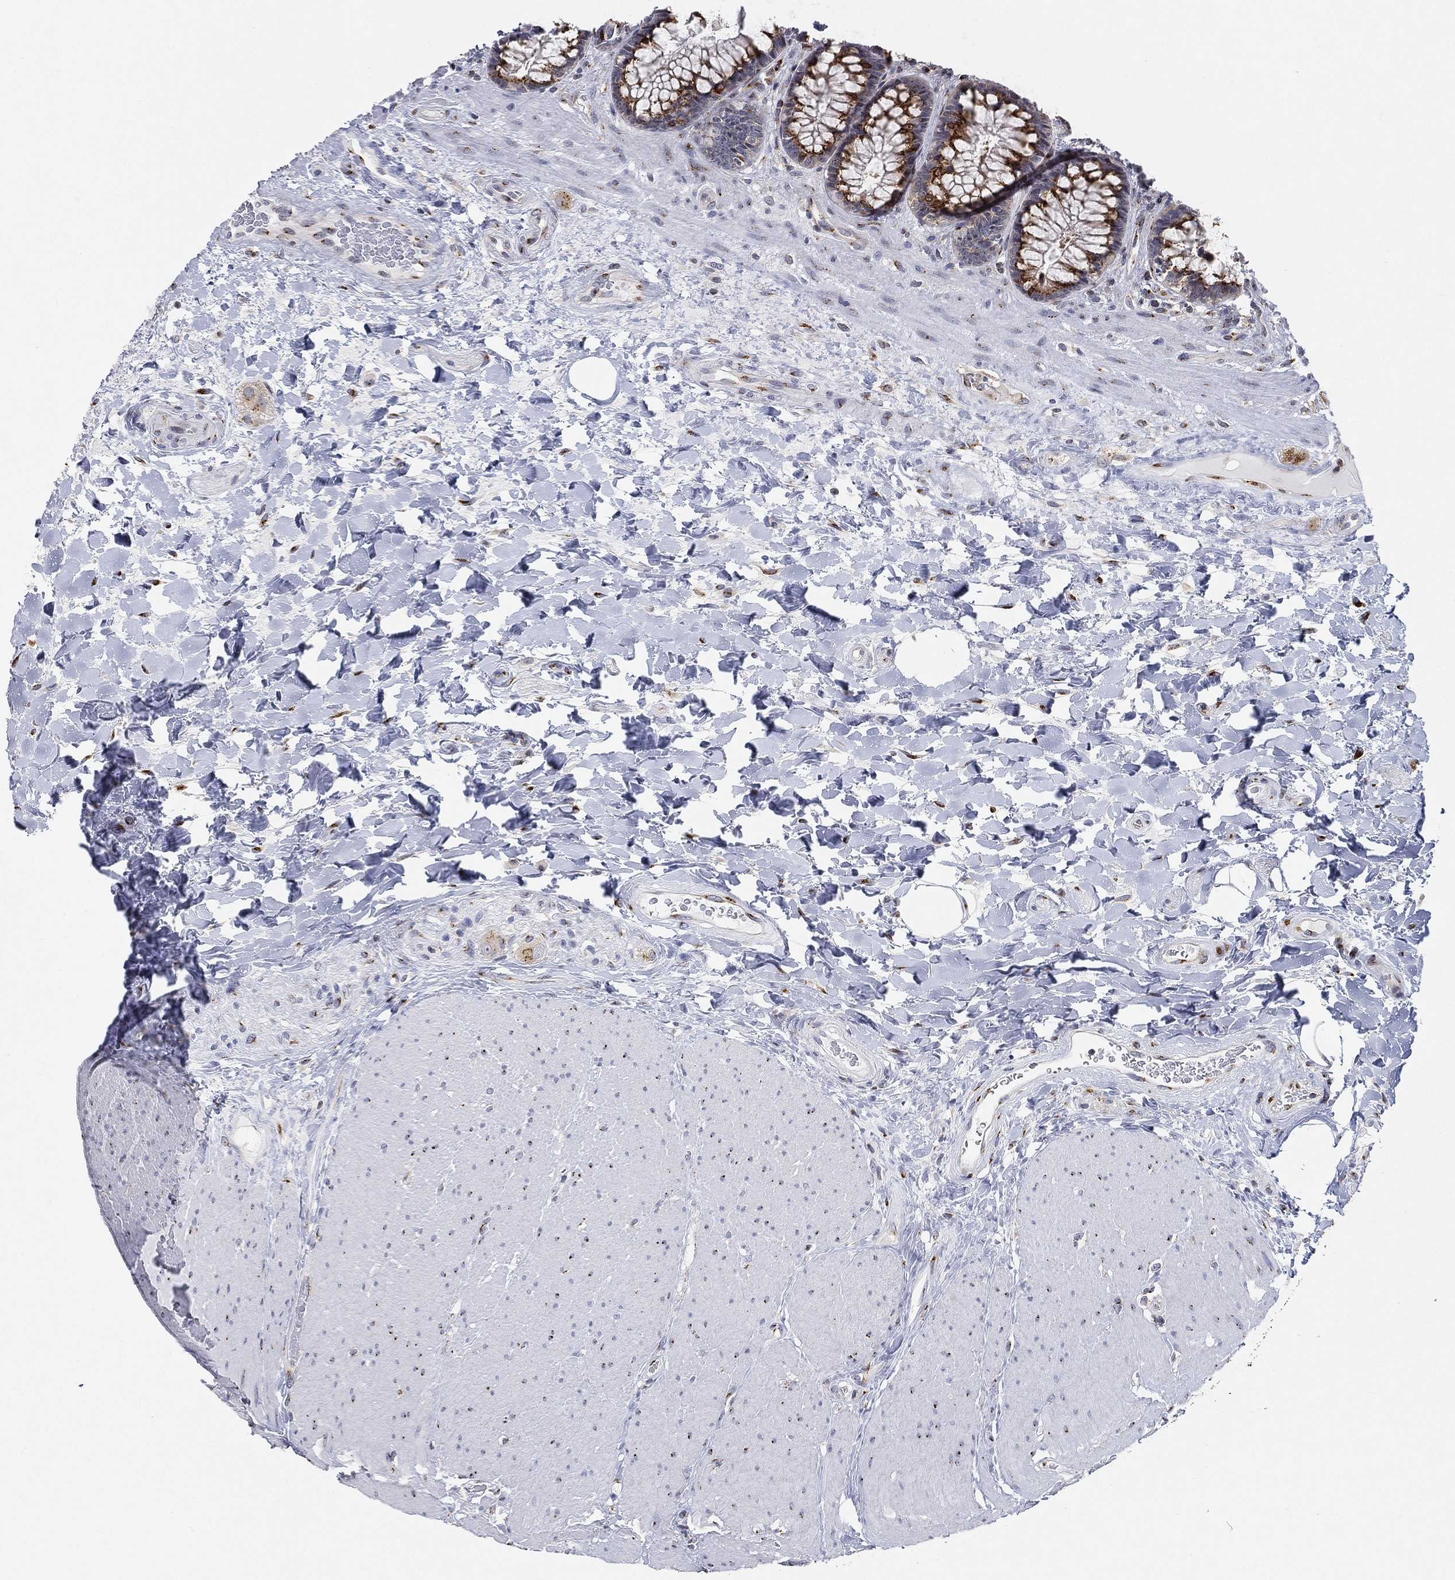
{"staining": {"intensity": "strong", "quantity": ">75%", "location": "cytoplasmic/membranous"}, "tissue": "rectum", "cell_type": "Glandular cells", "image_type": "normal", "snomed": [{"axis": "morphology", "description": "Normal tissue, NOS"}, {"axis": "topography", "description": "Rectum"}], "caption": "Glandular cells exhibit strong cytoplasmic/membranous staining in approximately >75% of cells in benign rectum.", "gene": "TICAM1", "patient": {"sex": "female", "age": 58}}